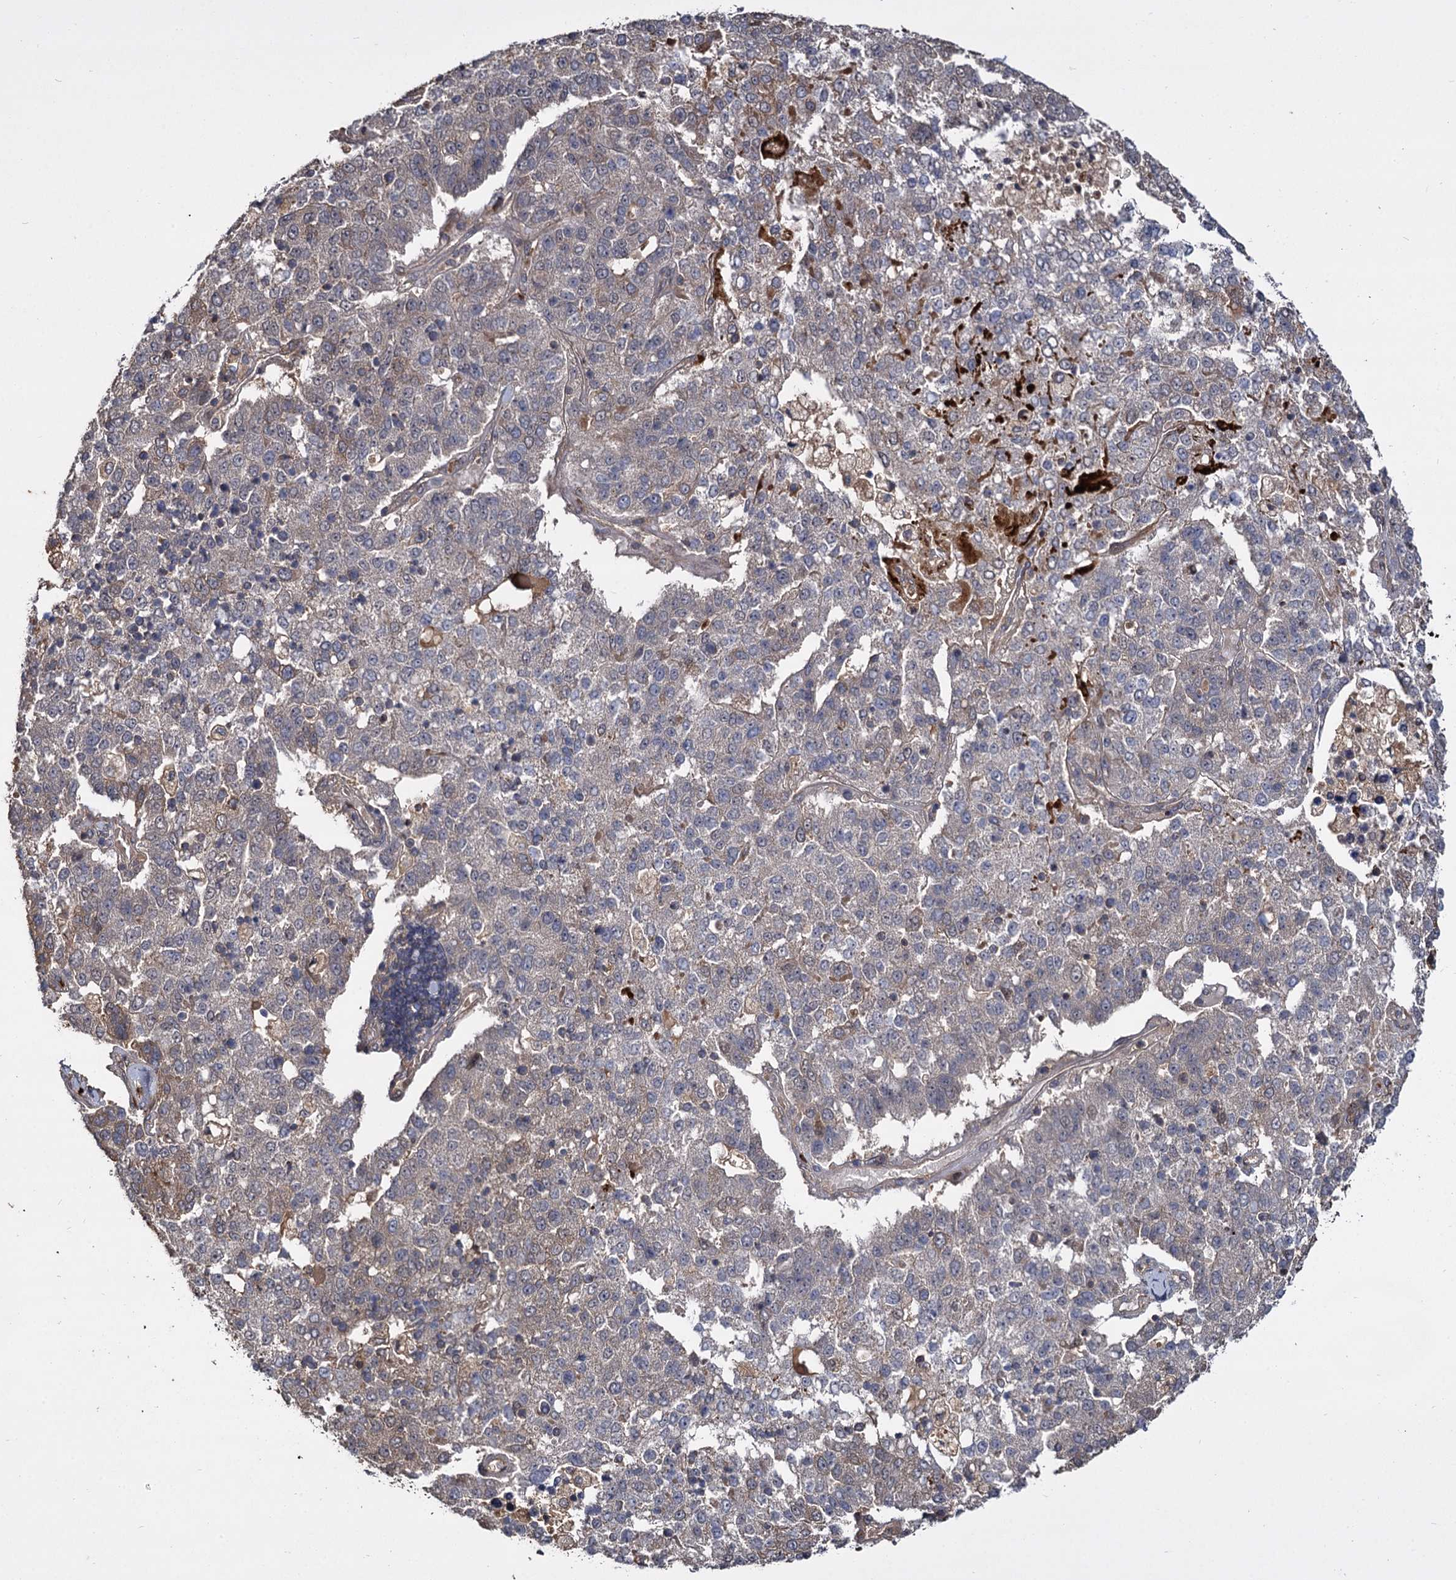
{"staining": {"intensity": "negative", "quantity": "none", "location": "none"}, "tissue": "pancreatic cancer", "cell_type": "Tumor cells", "image_type": "cancer", "snomed": [{"axis": "morphology", "description": "Adenocarcinoma, NOS"}, {"axis": "topography", "description": "Pancreas"}], "caption": "Tumor cells are negative for brown protein staining in pancreatic adenocarcinoma. (DAB (3,3'-diaminobenzidine) IHC with hematoxylin counter stain).", "gene": "INPPL1", "patient": {"sex": "female", "age": 61}}